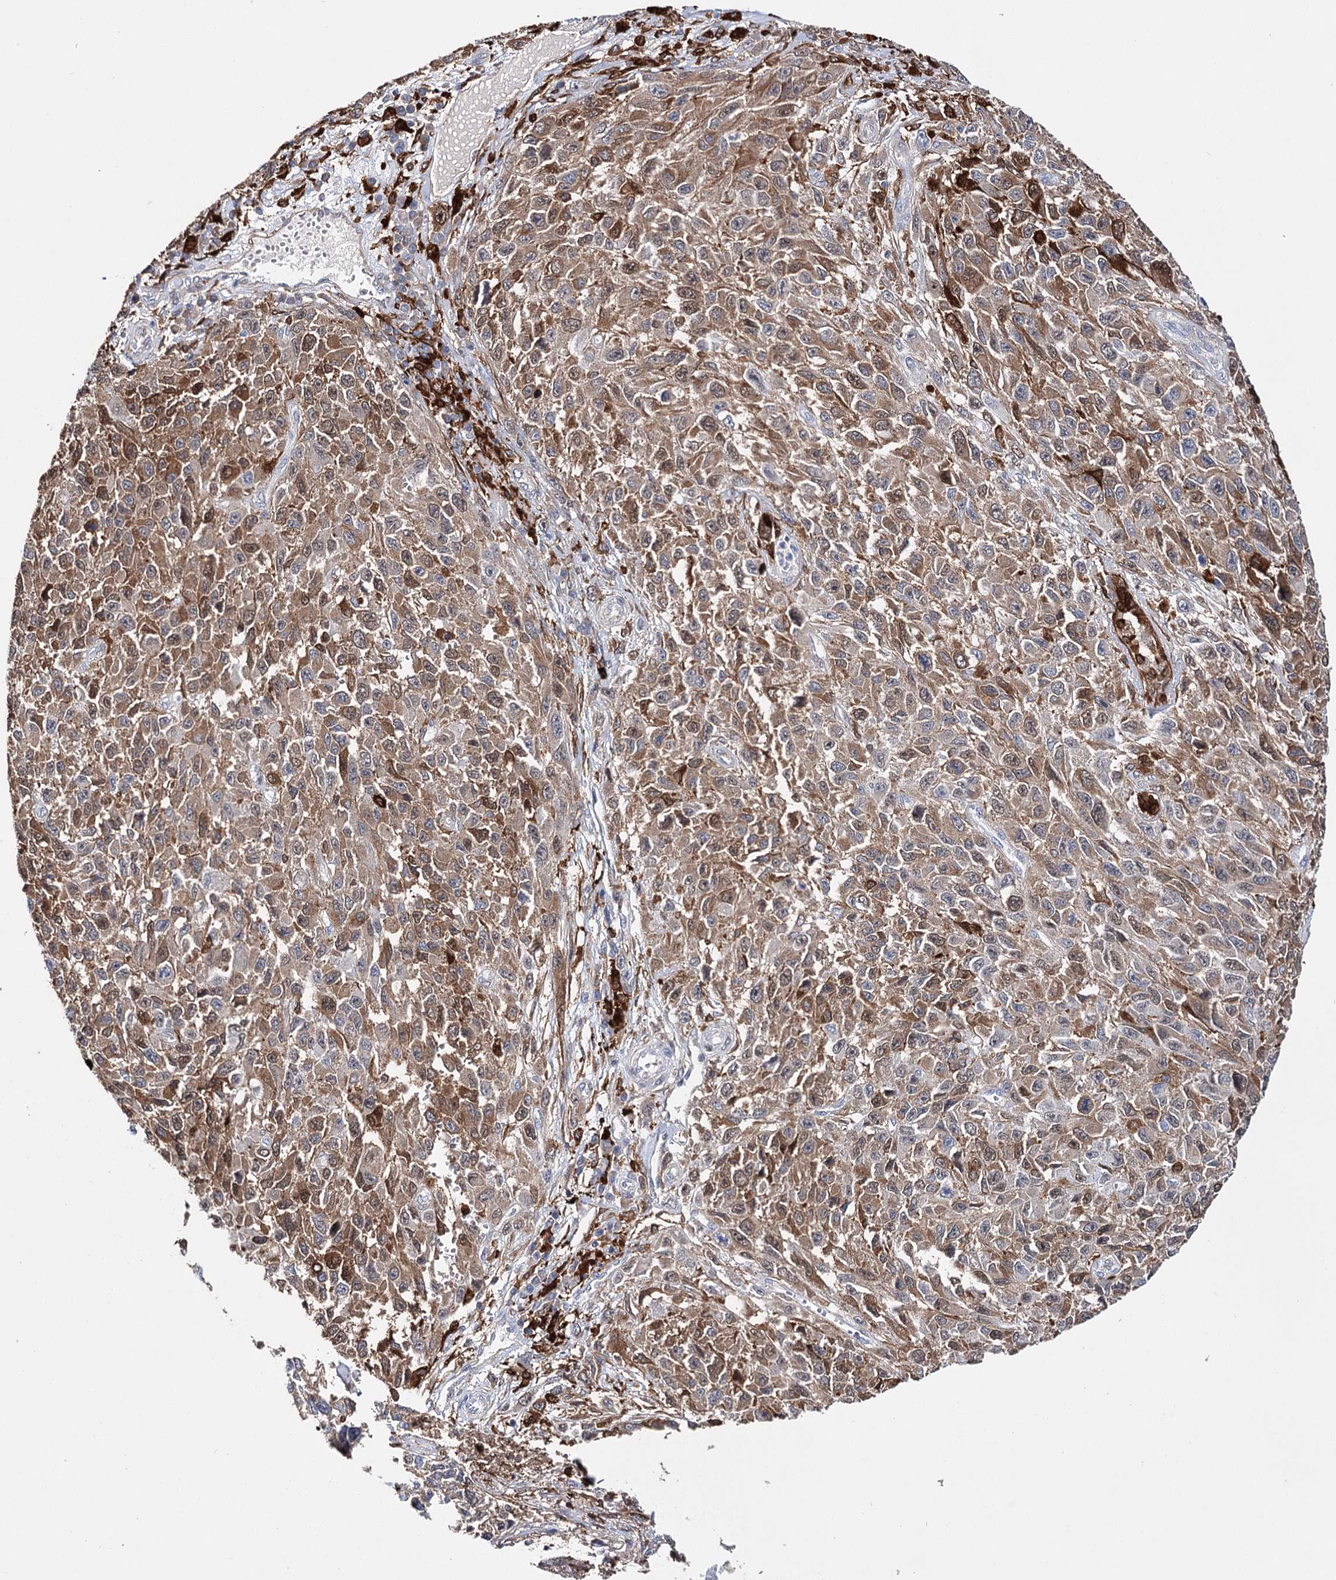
{"staining": {"intensity": "moderate", "quantity": ">75%", "location": "cytoplasmic/membranous,nuclear"}, "tissue": "melanoma", "cell_type": "Tumor cells", "image_type": "cancer", "snomed": [{"axis": "morphology", "description": "Normal tissue, NOS"}, {"axis": "morphology", "description": "Malignant melanoma, NOS"}, {"axis": "topography", "description": "Skin"}], "caption": "Immunohistochemical staining of melanoma displays medium levels of moderate cytoplasmic/membranous and nuclear protein expression in about >75% of tumor cells.", "gene": "CFAP46", "patient": {"sex": "female", "age": 96}}